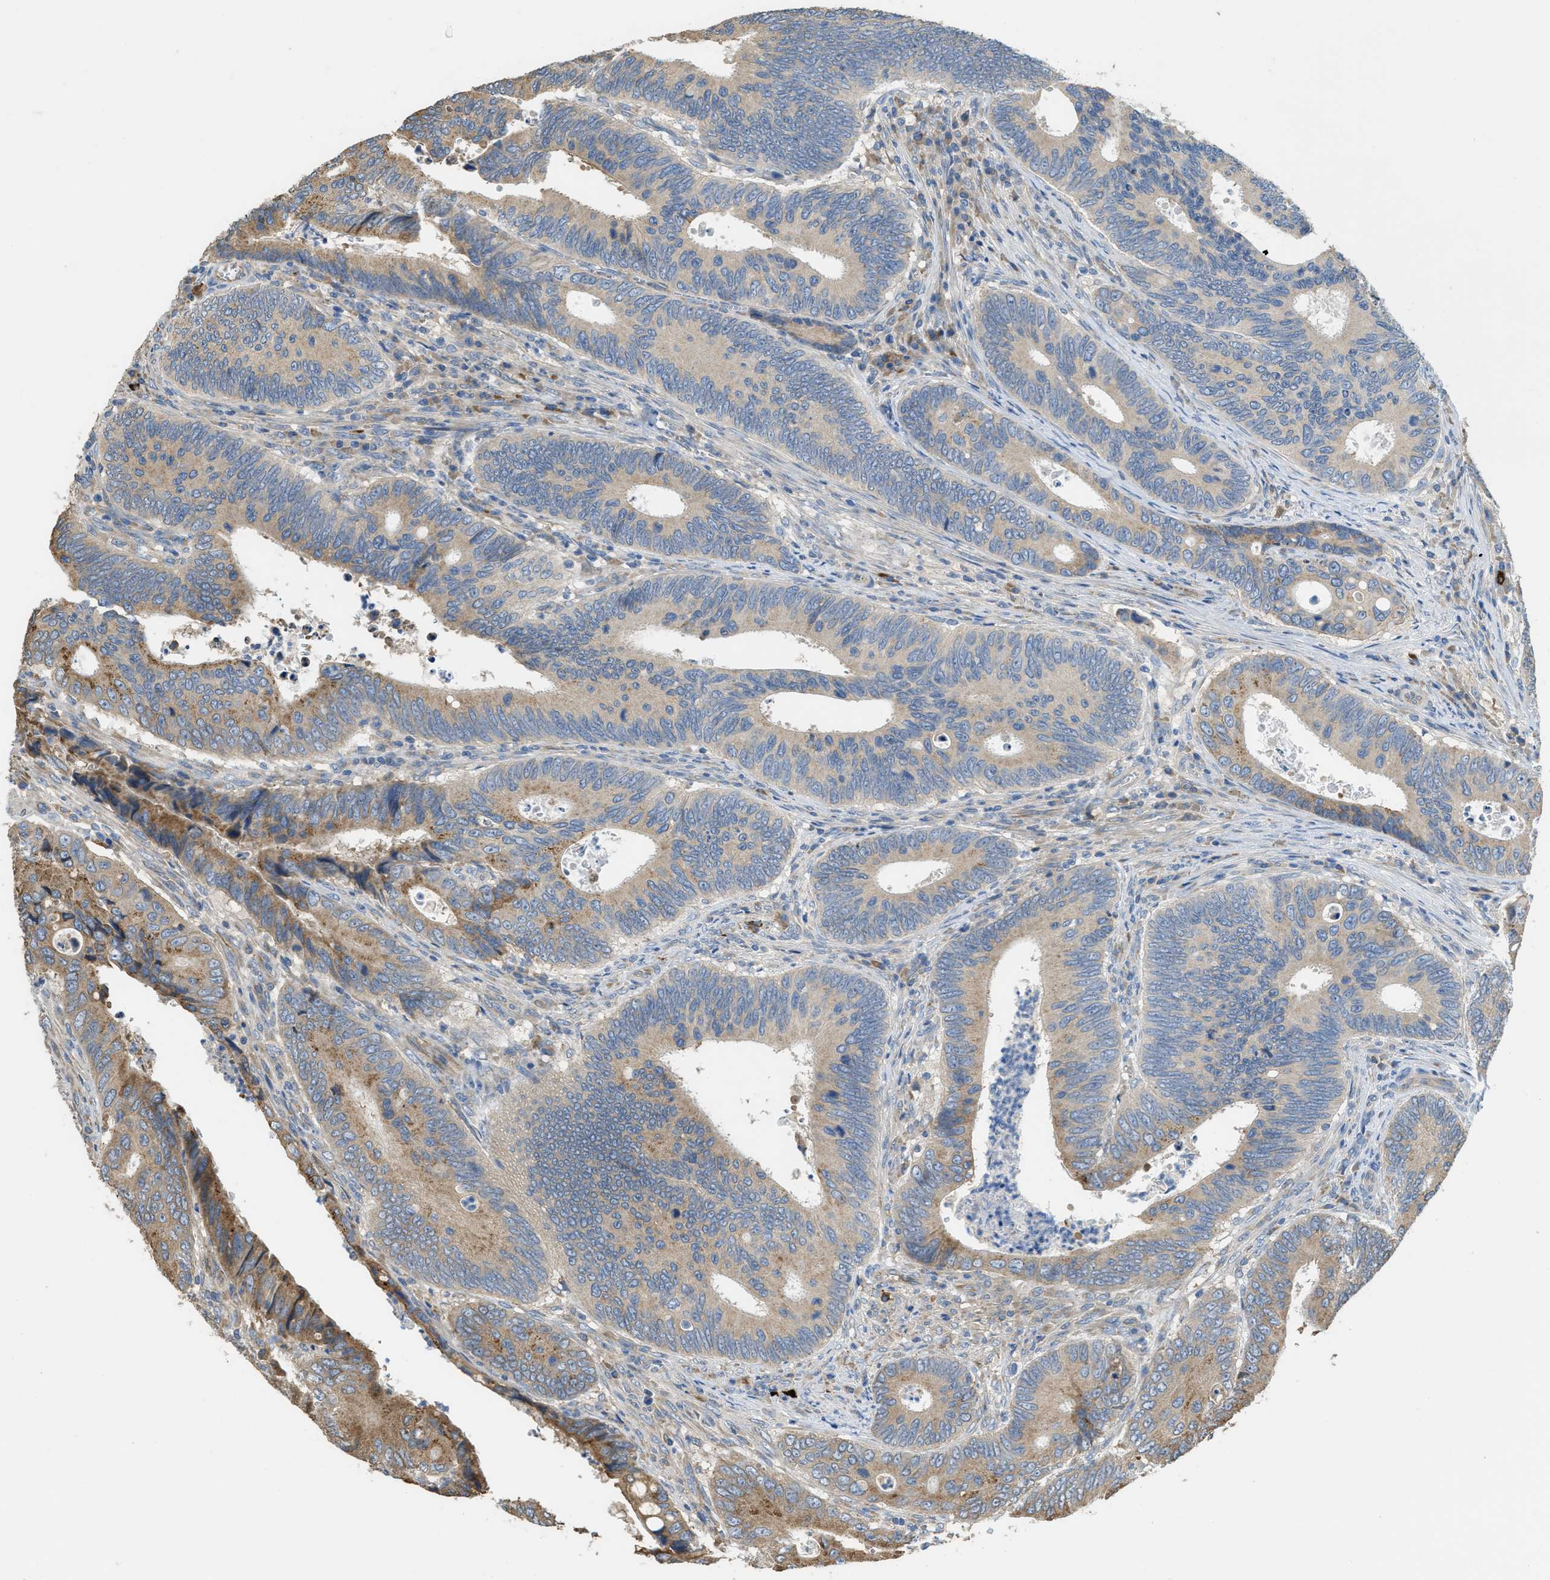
{"staining": {"intensity": "weak", "quantity": "<25%", "location": "cytoplasmic/membranous"}, "tissue": "colorectal cancer", "cell_type": "Tumor cells", "image_type": "cancer", "snomed": [{"axis": "morphology", "description": "Inflammation, NOS"}, {"axis": "morphology", "description": "Adenocarcinoma, NOS"}, {"axis": "topography", "description": "Colon"}], "caption": "The image demonstrates no significant positivity in tumor cells of colorectal cancer.", "gene": "RIPK2", "patient": {"sex": "male", "age": 72}}